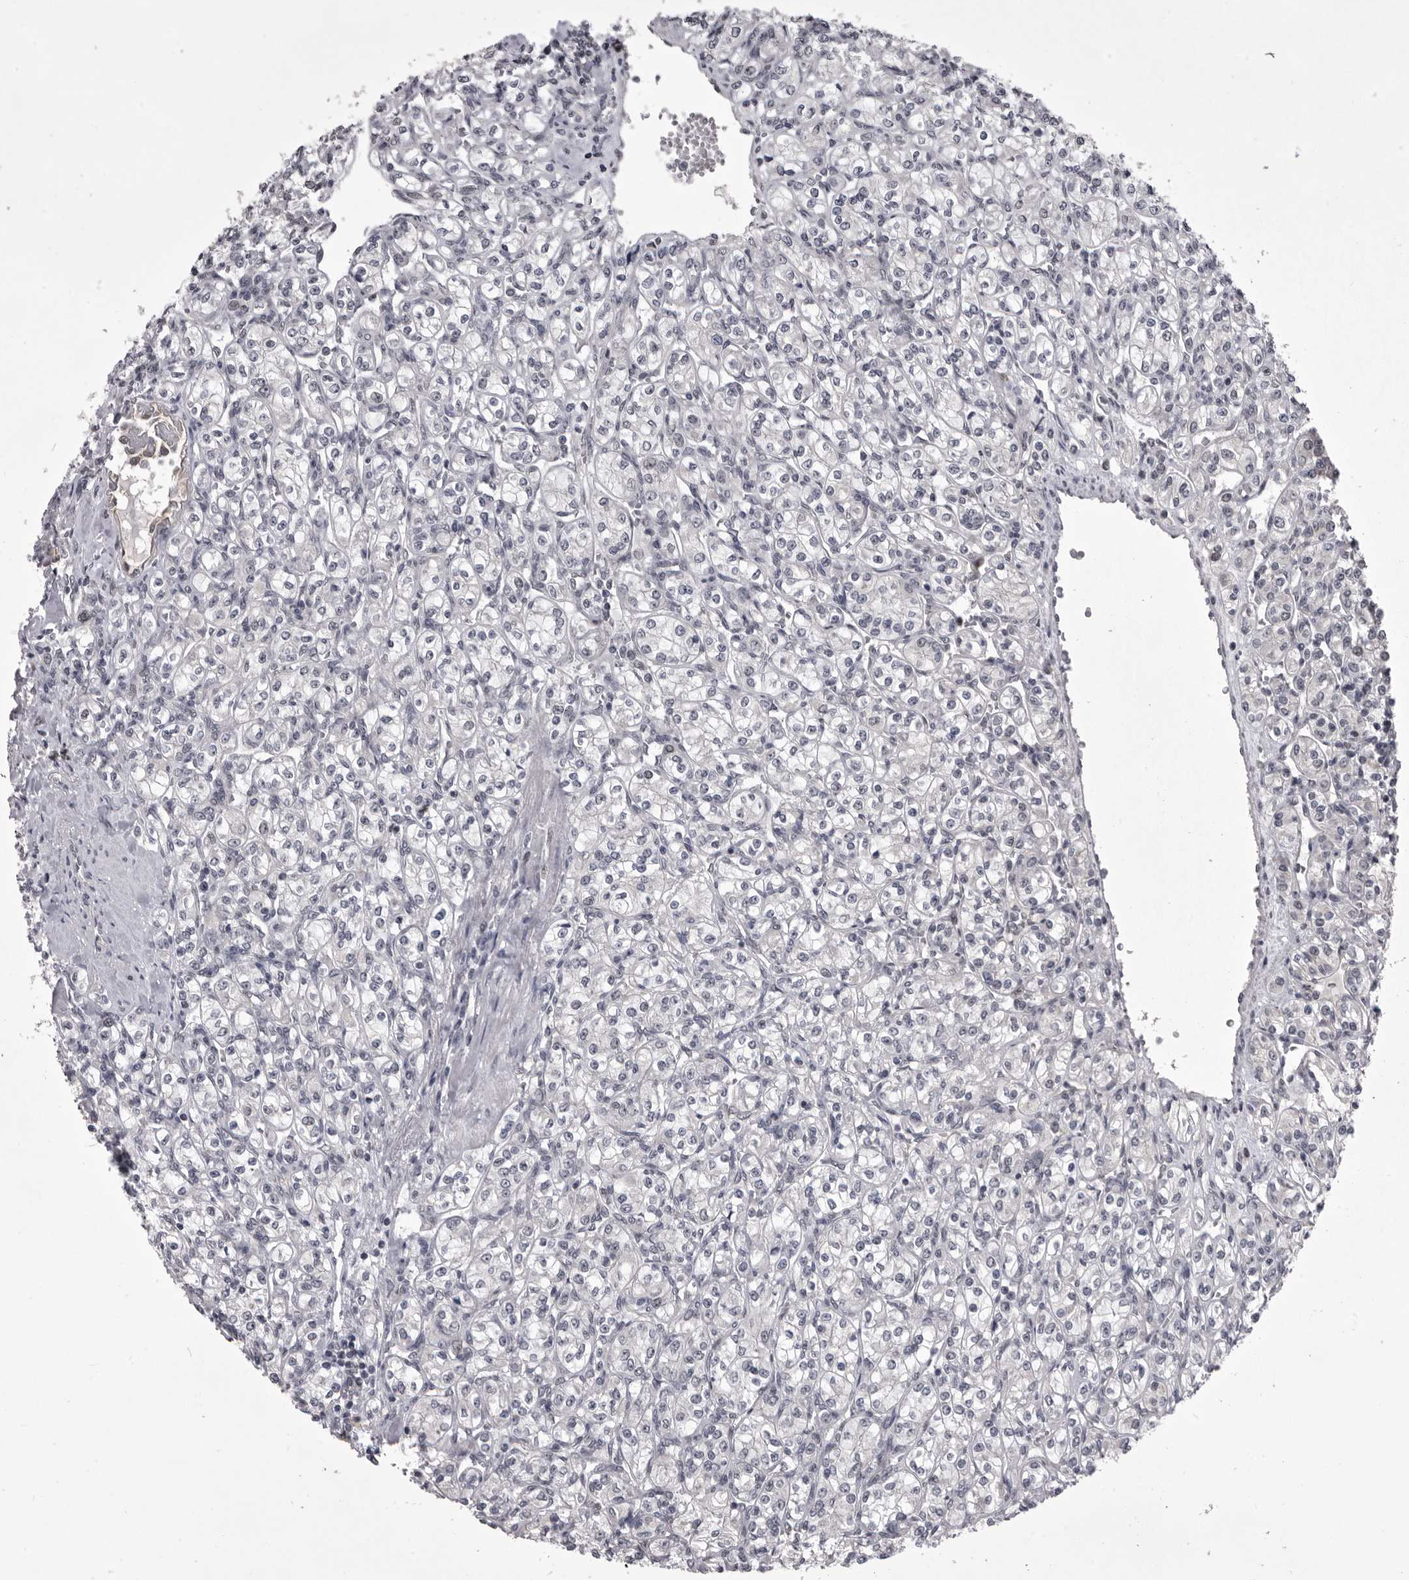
{"staining": {"intensity": "negative", "quantity": "none", "location": "none"}, "tissue": "renal cancer", "cell_type": "Tumor cells", "image_type": "cancer", "snomed": [{"axis": "morphology", "description": "Adenocarcinoma, NOS"}, {"axis": "topography", "description": "Kidney"}], "caption": "Immunohistochemical staining of renal adenocarcinoma demonstrates no significant positivity in tumor cells.", "gene": "PRPF3", "patient": {"sex": "male", "age": 77}}